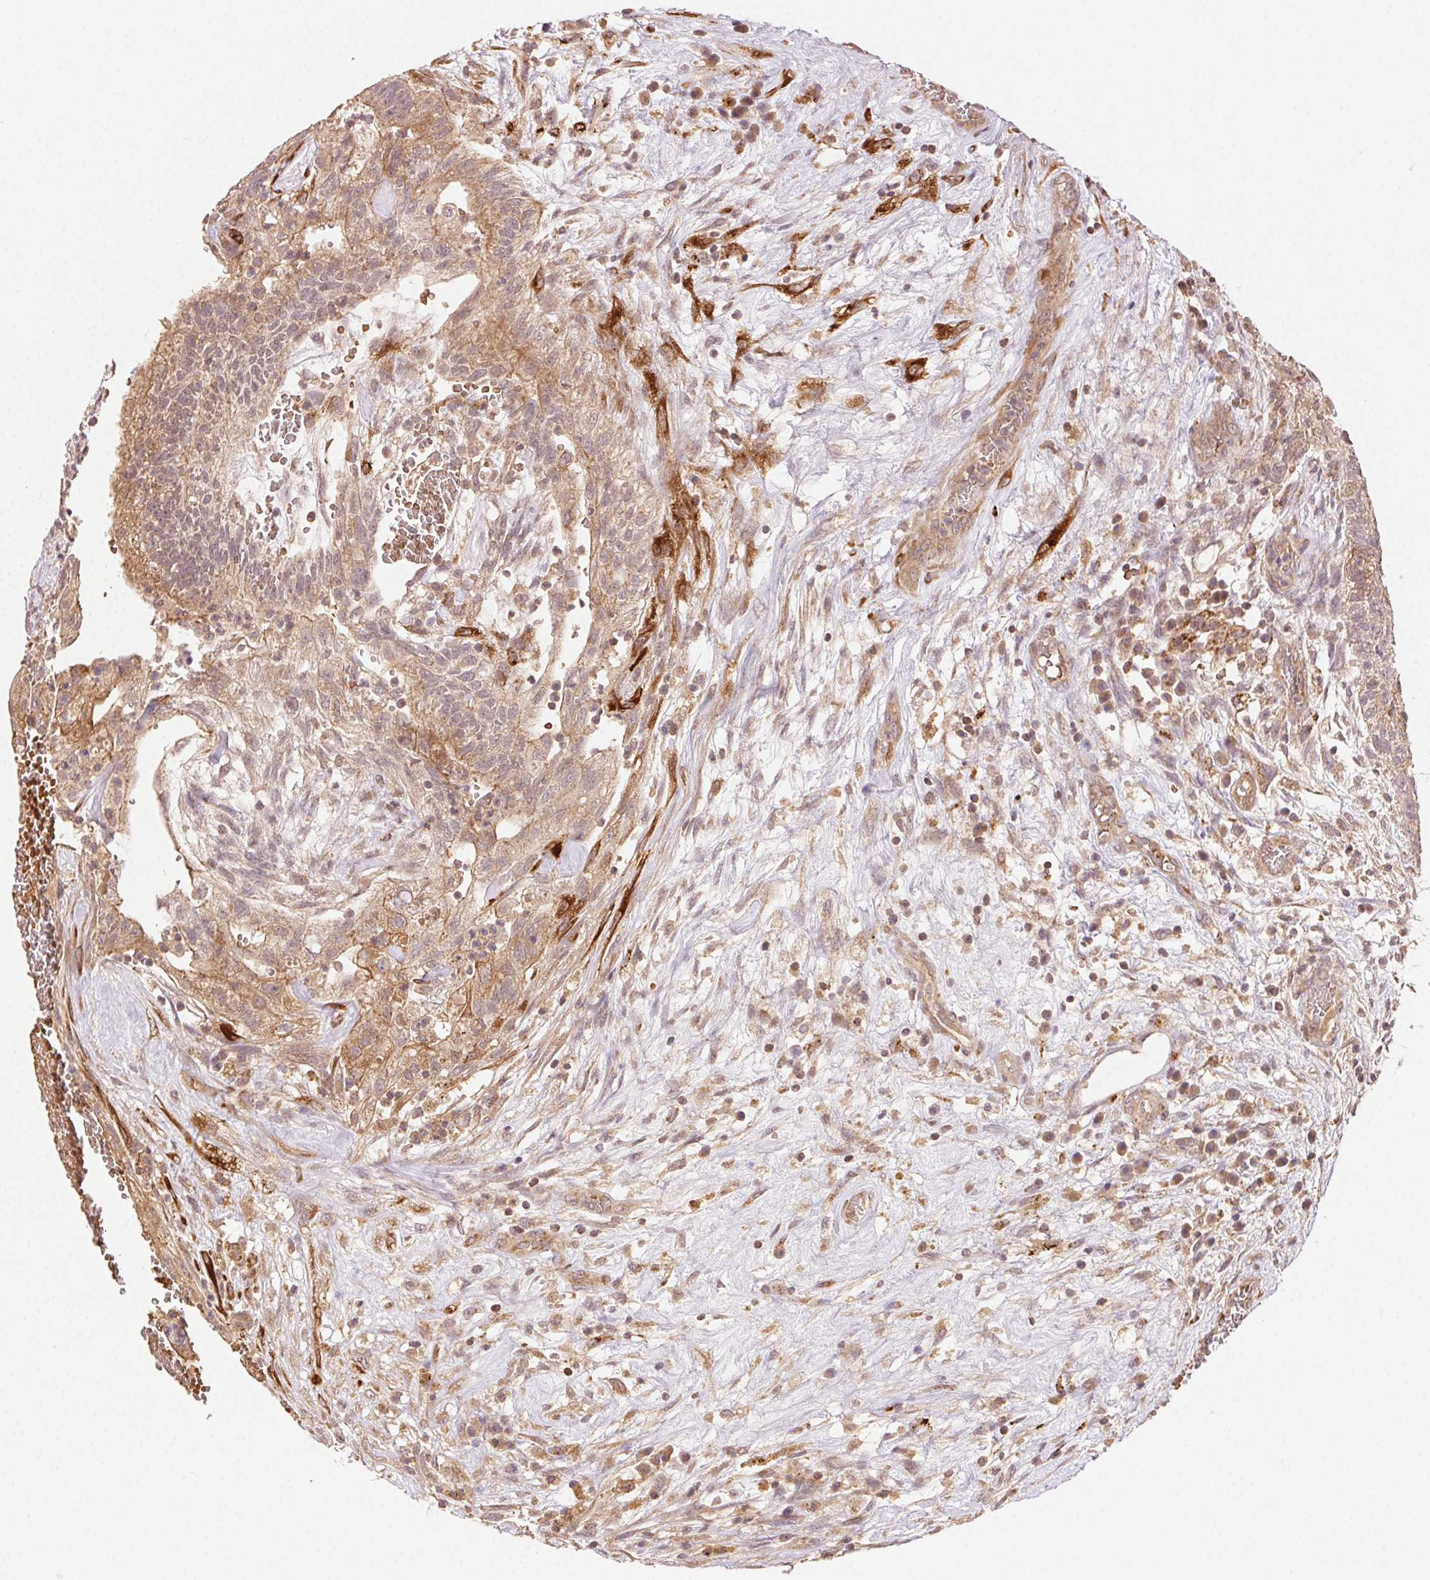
{"staining": {"intensity": "moderate", "quantity": ">75%", "location": "cytoplasmic/membranous"}, "tissue": "testis cancer", "cell_type": "Tumor cells", "image_type": "cancer", "snomed": [{"axis": "morphology", "description": "Normal tissue, NOS"}, {"axis": "morphology", "description": "Carcinoma, Embryonal, NOS"}, {"axis": "topography", "description": "Testis"}], "caption": "Protein expression analysis of human testis cancer (embryonal carcinoma) reveals moderate cytoplasmic/membranous expression in approximately >75% of tumor cells.", "gene": "KLHL15", "patient": {"sex": "male", "age": 32}}